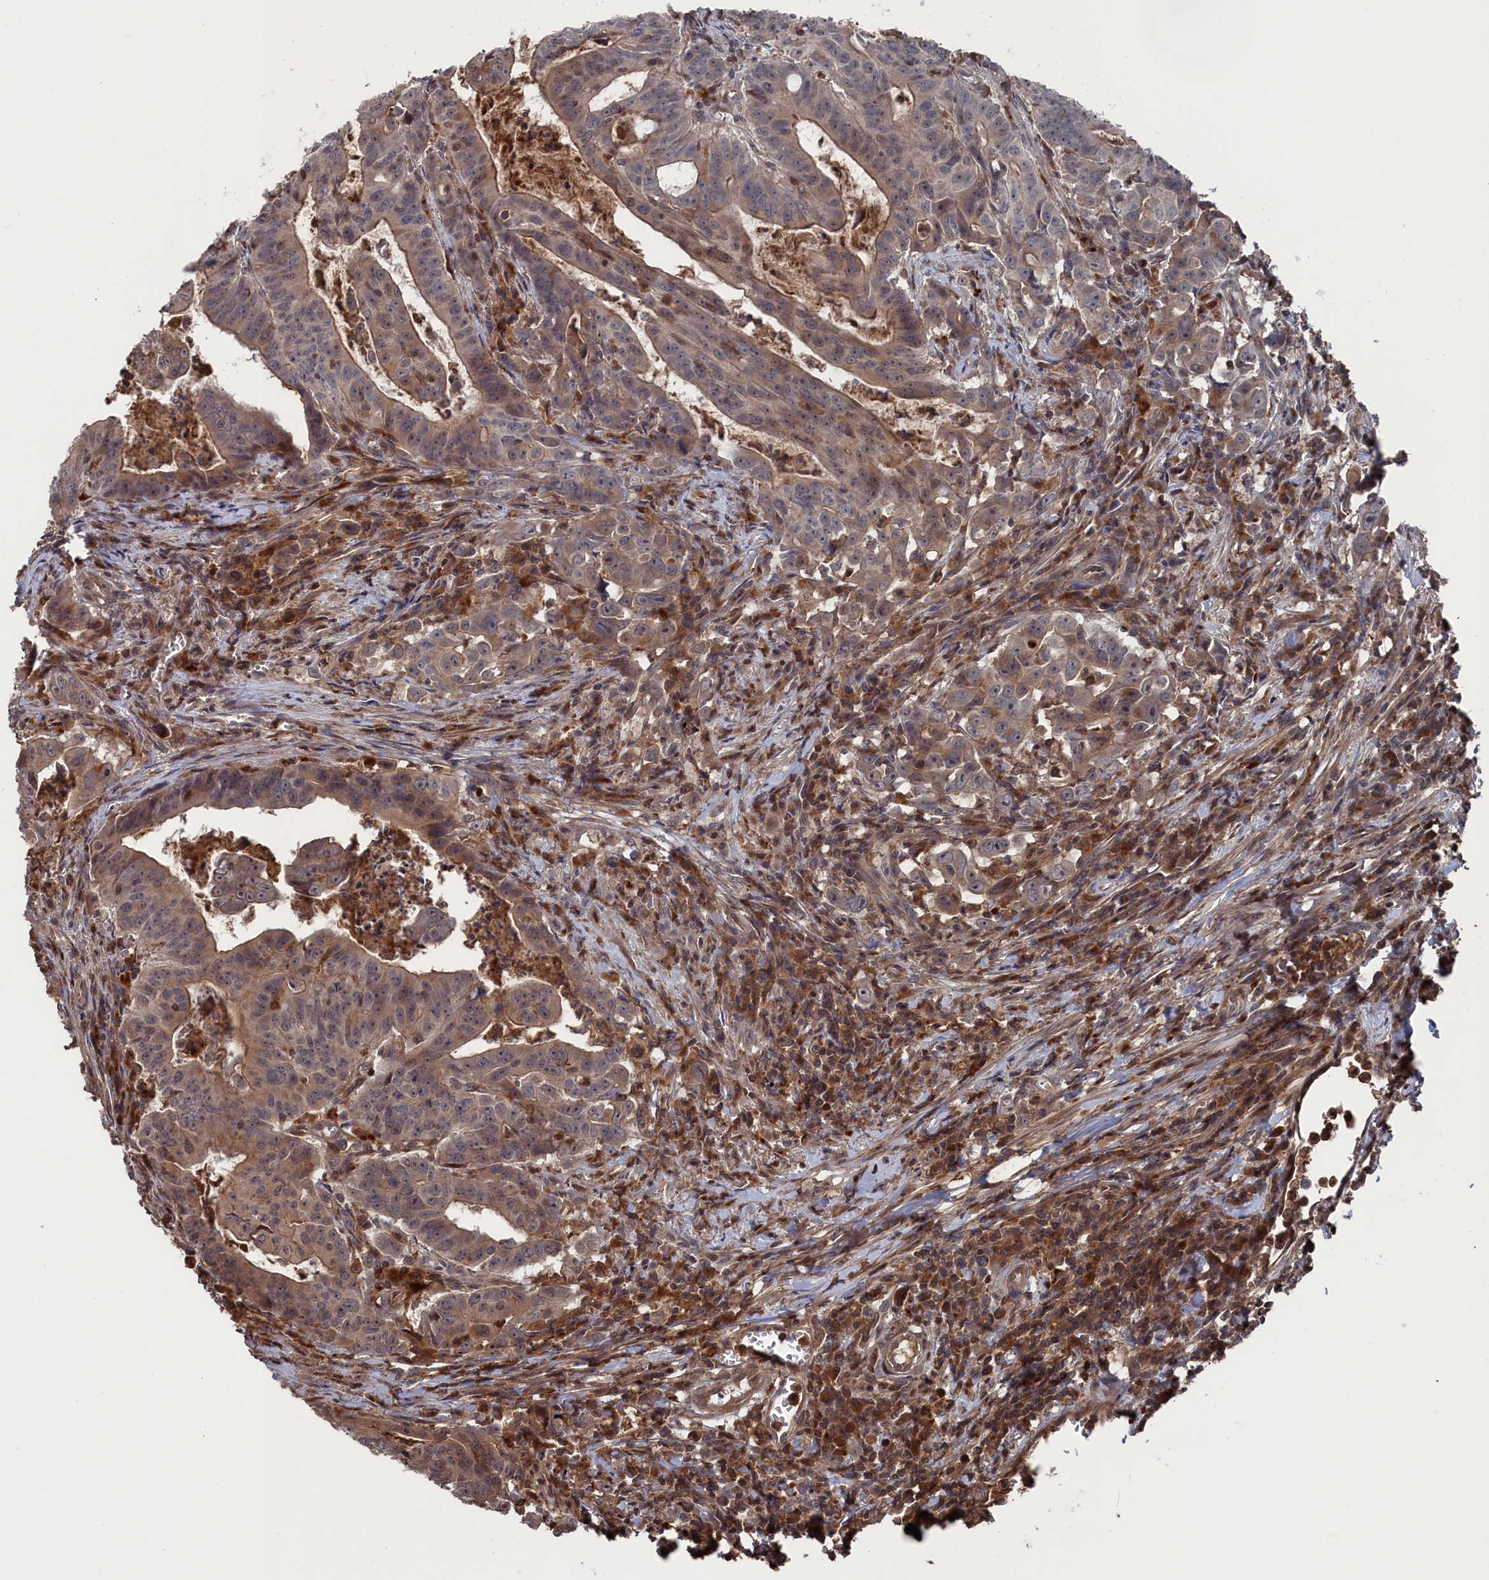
{"staining": {"intensity": "moderate", "quantity": "25%-75%", "location": "cytoplasmic/membranous,nuclear"}, "tissue": "colorectal cancer", "cell_type": "Tumor cells", "image_type": "cancer", "snomed": [{"axis": "morphology", "description": "Adenocarcinoma, NOS"}, {"axis": "topography", "description": "Rectum"}], "caption": "Immunohistochemical staining of human colorectal cancer (adenocarcinoma) reveals medium levels of moderate cytoplasmic/membranous and nuclear expression in approximately 25%-75% of tumor cells.", "gene": "PLA2G15", "patient": {"sex": "male", "age": 69}}